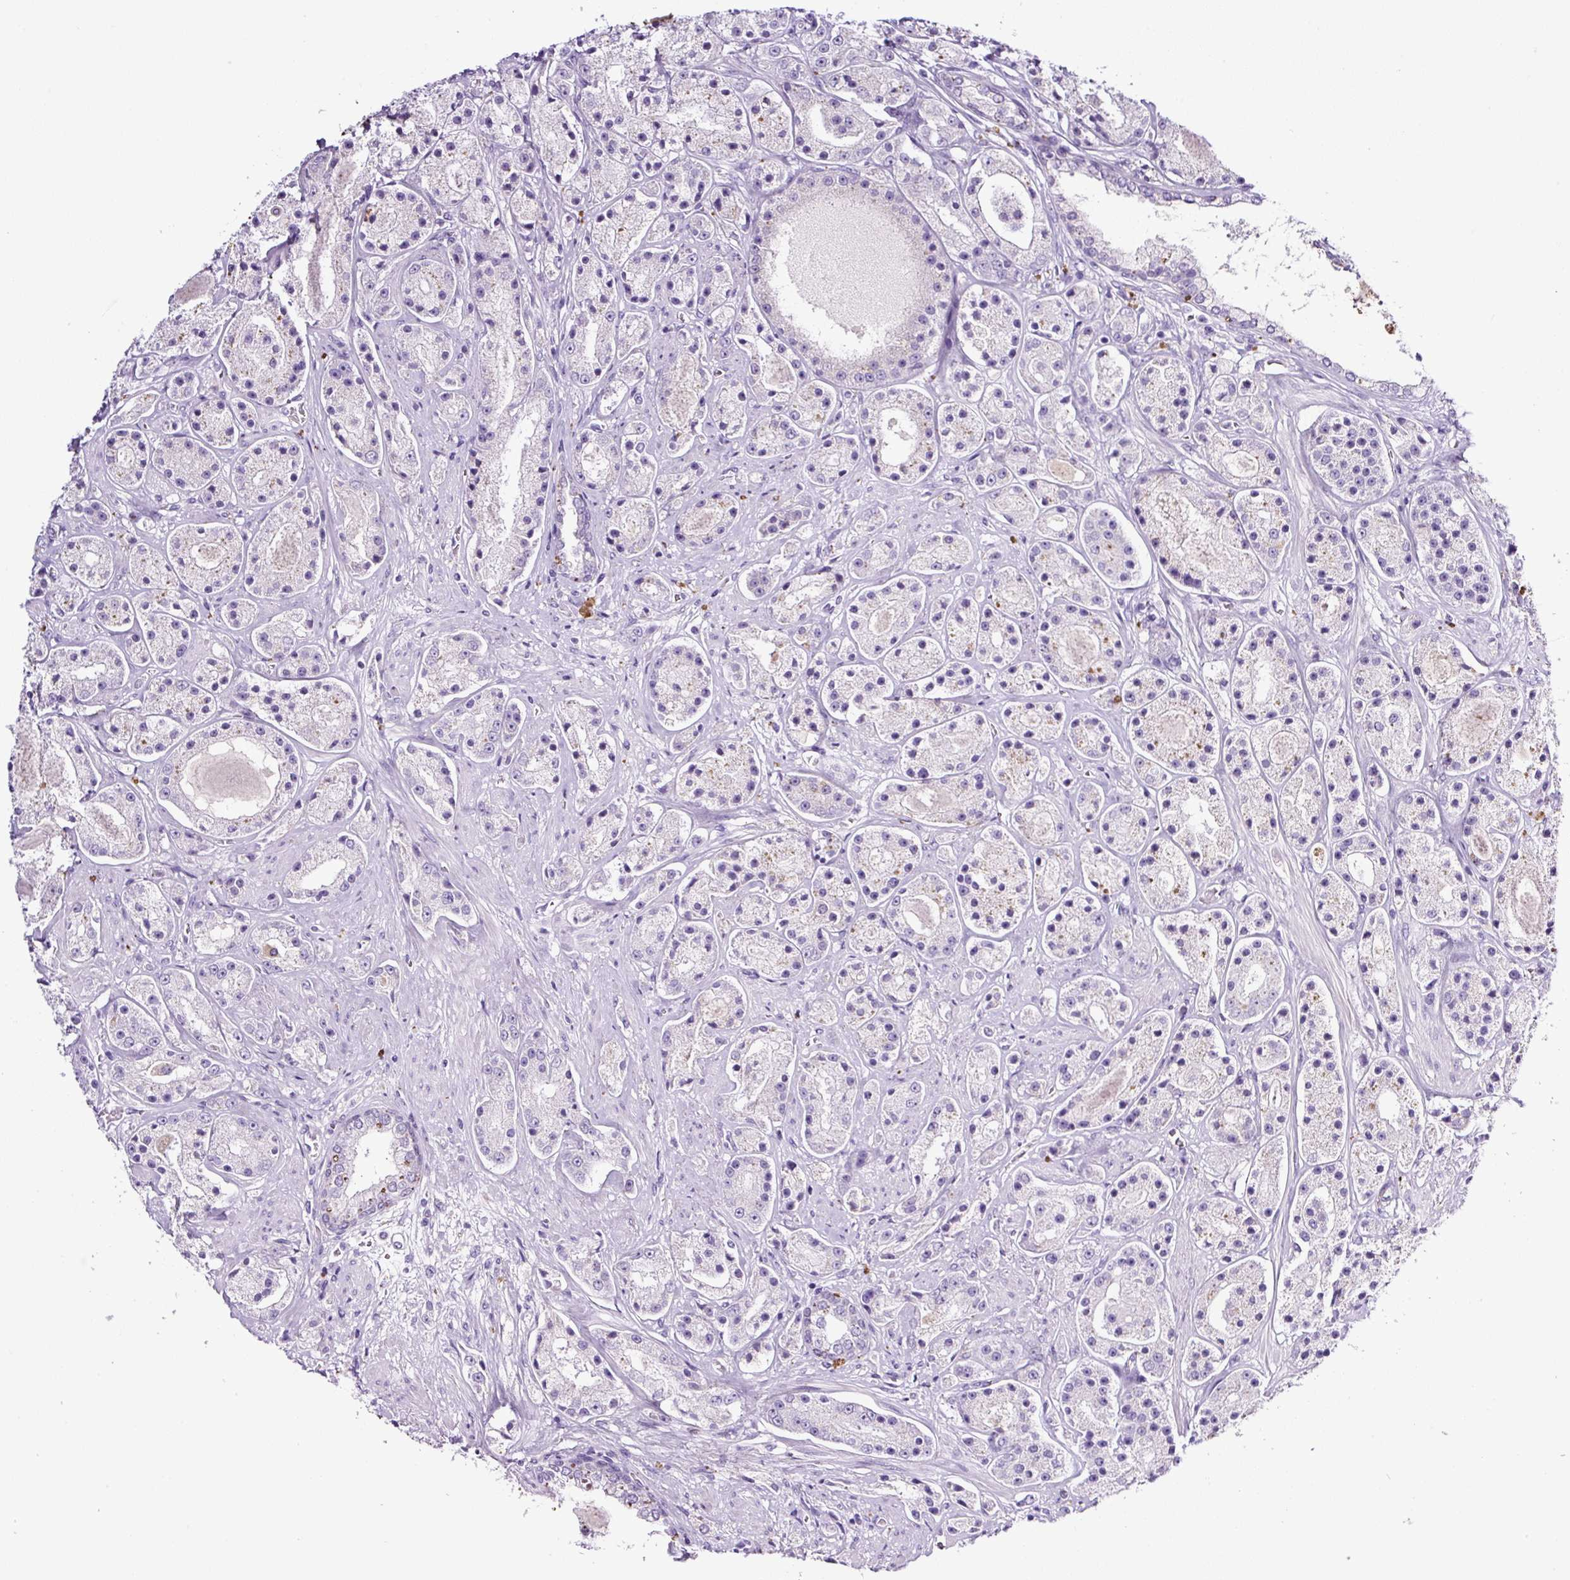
{"staining": {"intensity": "negative", "quantity": "none", "location": "none"}, "tissue": "prostate cancer", "cell_type": "Tumor cells", "image_type": "cancer", "snomed": [{"axis": "morphology", "description": "Adenocarcinoma, High grade"}, {"axis": "topography", "description": "Prostate"}], "caption": "The micrograph exhibits no significant staining in tumor cells of prostate cancer.", "gene": "SP8", "patient": {"sex": "male", "age": 67}}